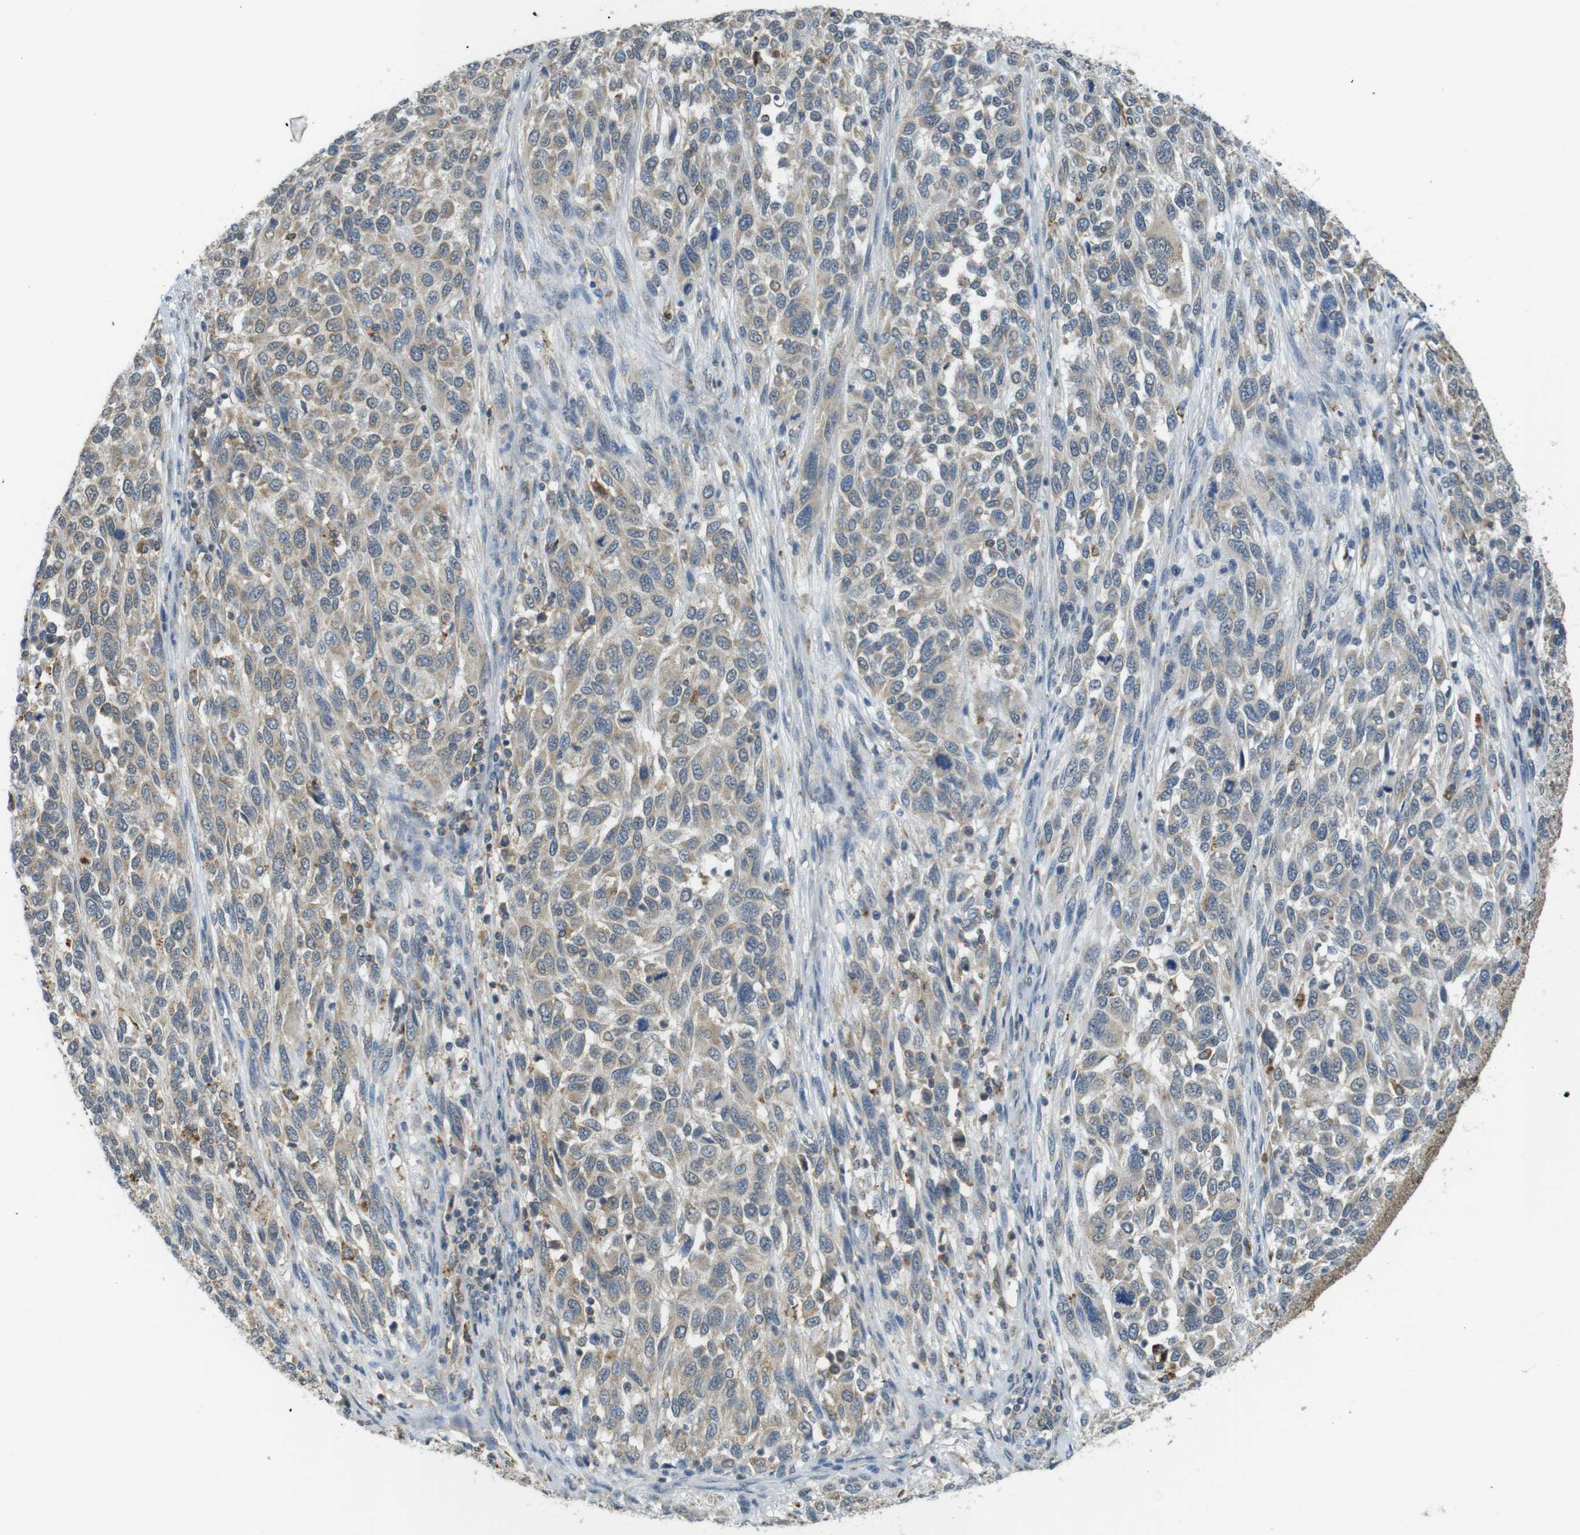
{"staining": {"intensity": "weak", "quantity": "<25%", "location": "cytoplasmic/membranous"}, "tissue": "melanoma", "cell_type": "Tumor cells", "image_type": "cancer", "snomed": [{"axis": "morphology", "description": "Malignant melanoma, Metastatic site"}, {"axis": "topography", "description": "Lymph node"}], "caption": "DAB immunohistochemical staining of melanoma shows no significant staining in tumor cells. (DAB (3,3'-diaminobenzidine) IHC visualized using brightfield microscopy, high magnification).", "gene": "BRI3BP", "patient": {"sex": "male", "age": 61}}